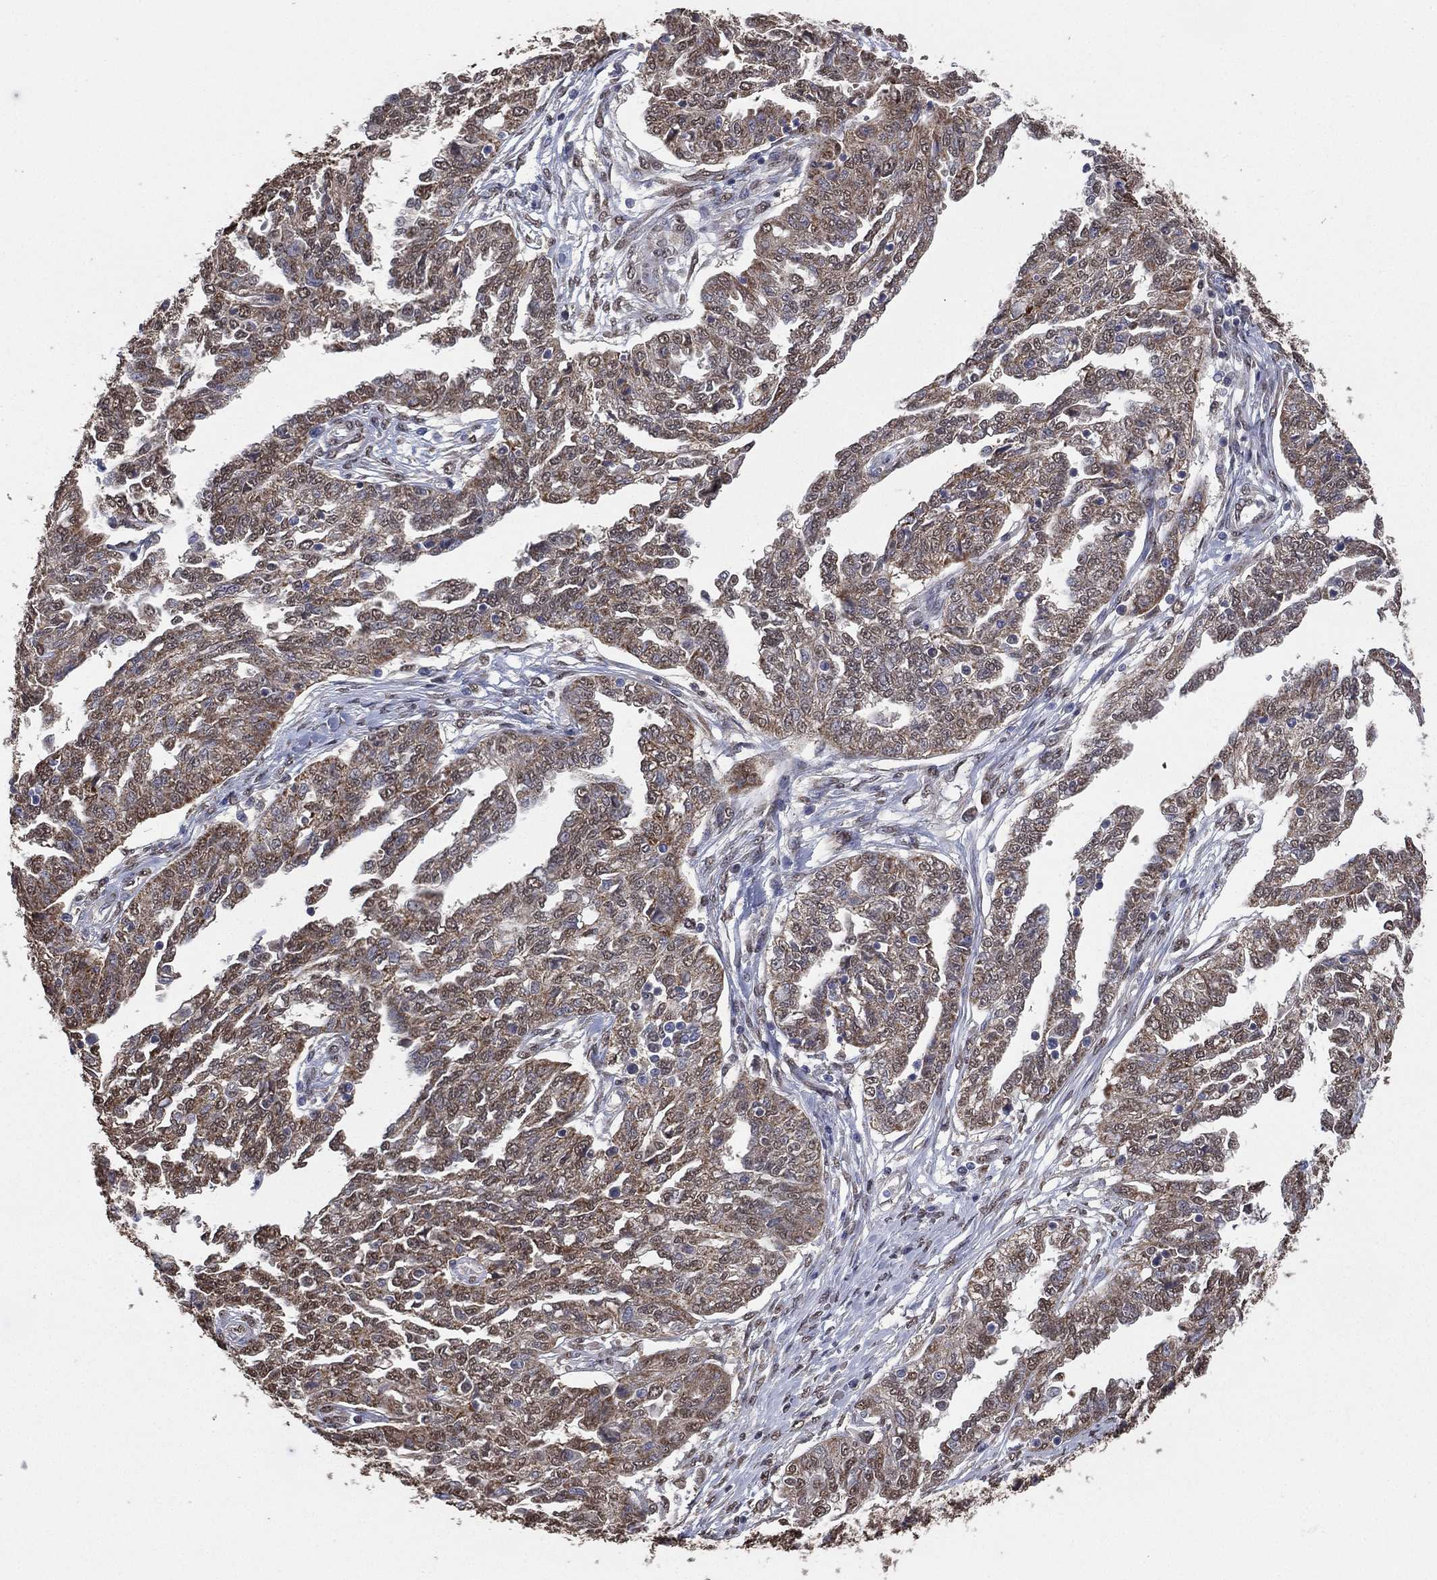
{"staining": {"intensity": "weak", "quantity": "25%-75%", "location": "cytoplasmic/membranous"}, "tissue": "ovarian cancer", "cell_type": "Tumor cells", "image_type": "cancer", "snomed": [{"axis": "morphology", "description": "Cystadenocarcinoma, serous, NOS"}, {"axis": "topography", "description": "Ovary"}], "caption": "Brown immunohistochemical staining in human ovarian serous cystadenocarcinoma demonstrates weak cytoplasmic/membranous expression in about 25%-75% of tumor cells.", "gene": "ALDH7A1", "patient": {"sex": "female", "age": 67}}